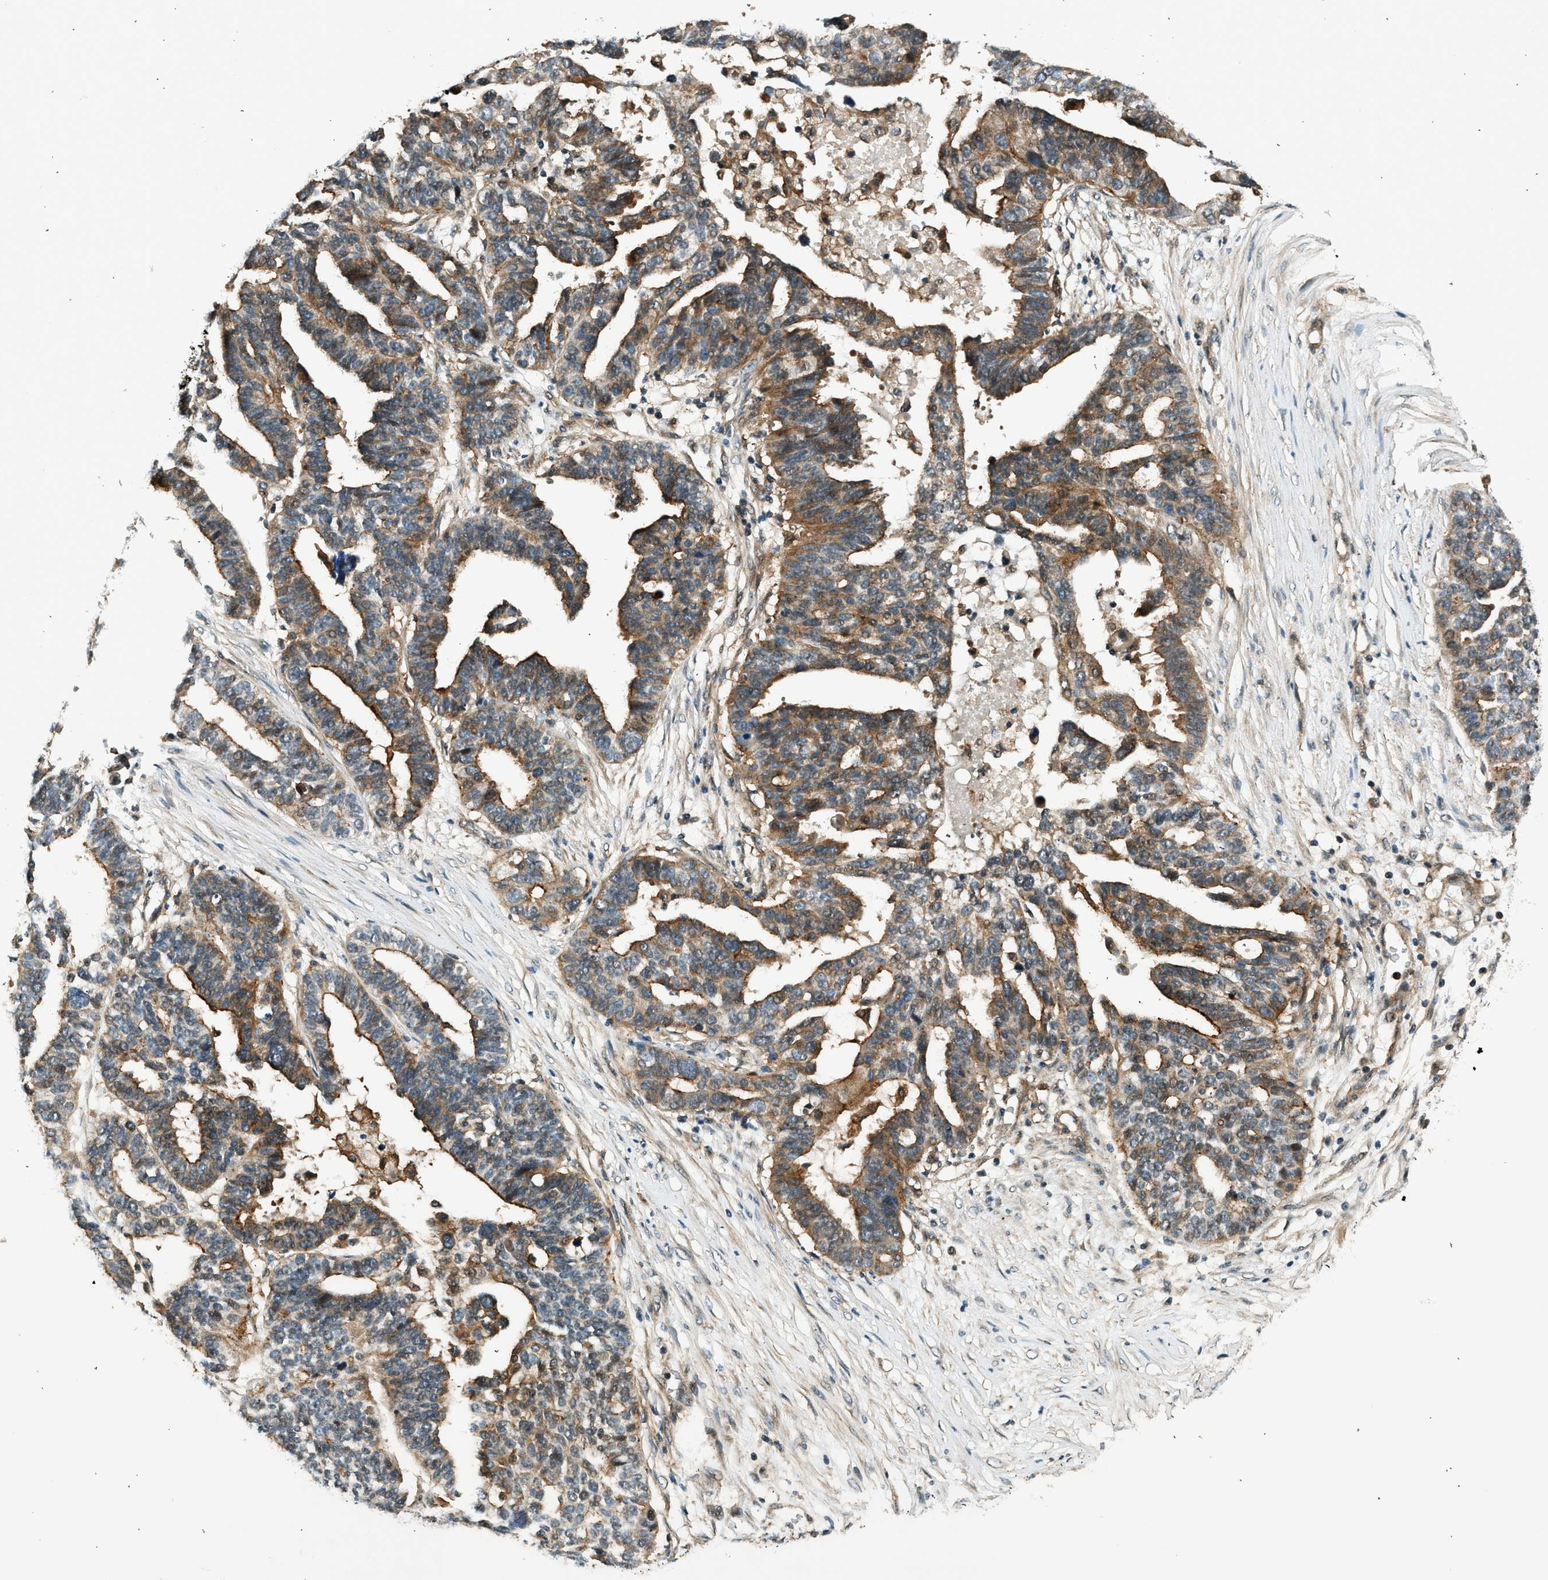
{"staining": {"intensity": "strong", "quantity": ">75%", "location": "cytoplasmic/membranous"}, "tissue": "ovarian cancer", "cell_type": "Tumor cells", "image_type": "cancer", "snomed": [{"axis": "morphology", "description": "Cystadenocarcinoma, serous, NOS"}, {"axis": "topography", "description": "Ovary"}], "caption": "An image showing strong cytoplasmic/membranous expression in approximately >75% of tumor cells in ovarian serous cystadenocarcinoma, as visualized by brown immunohistochemical staining.", "gene": "ARHGEF11", "patient": {"sex": "female", "age": 59}}